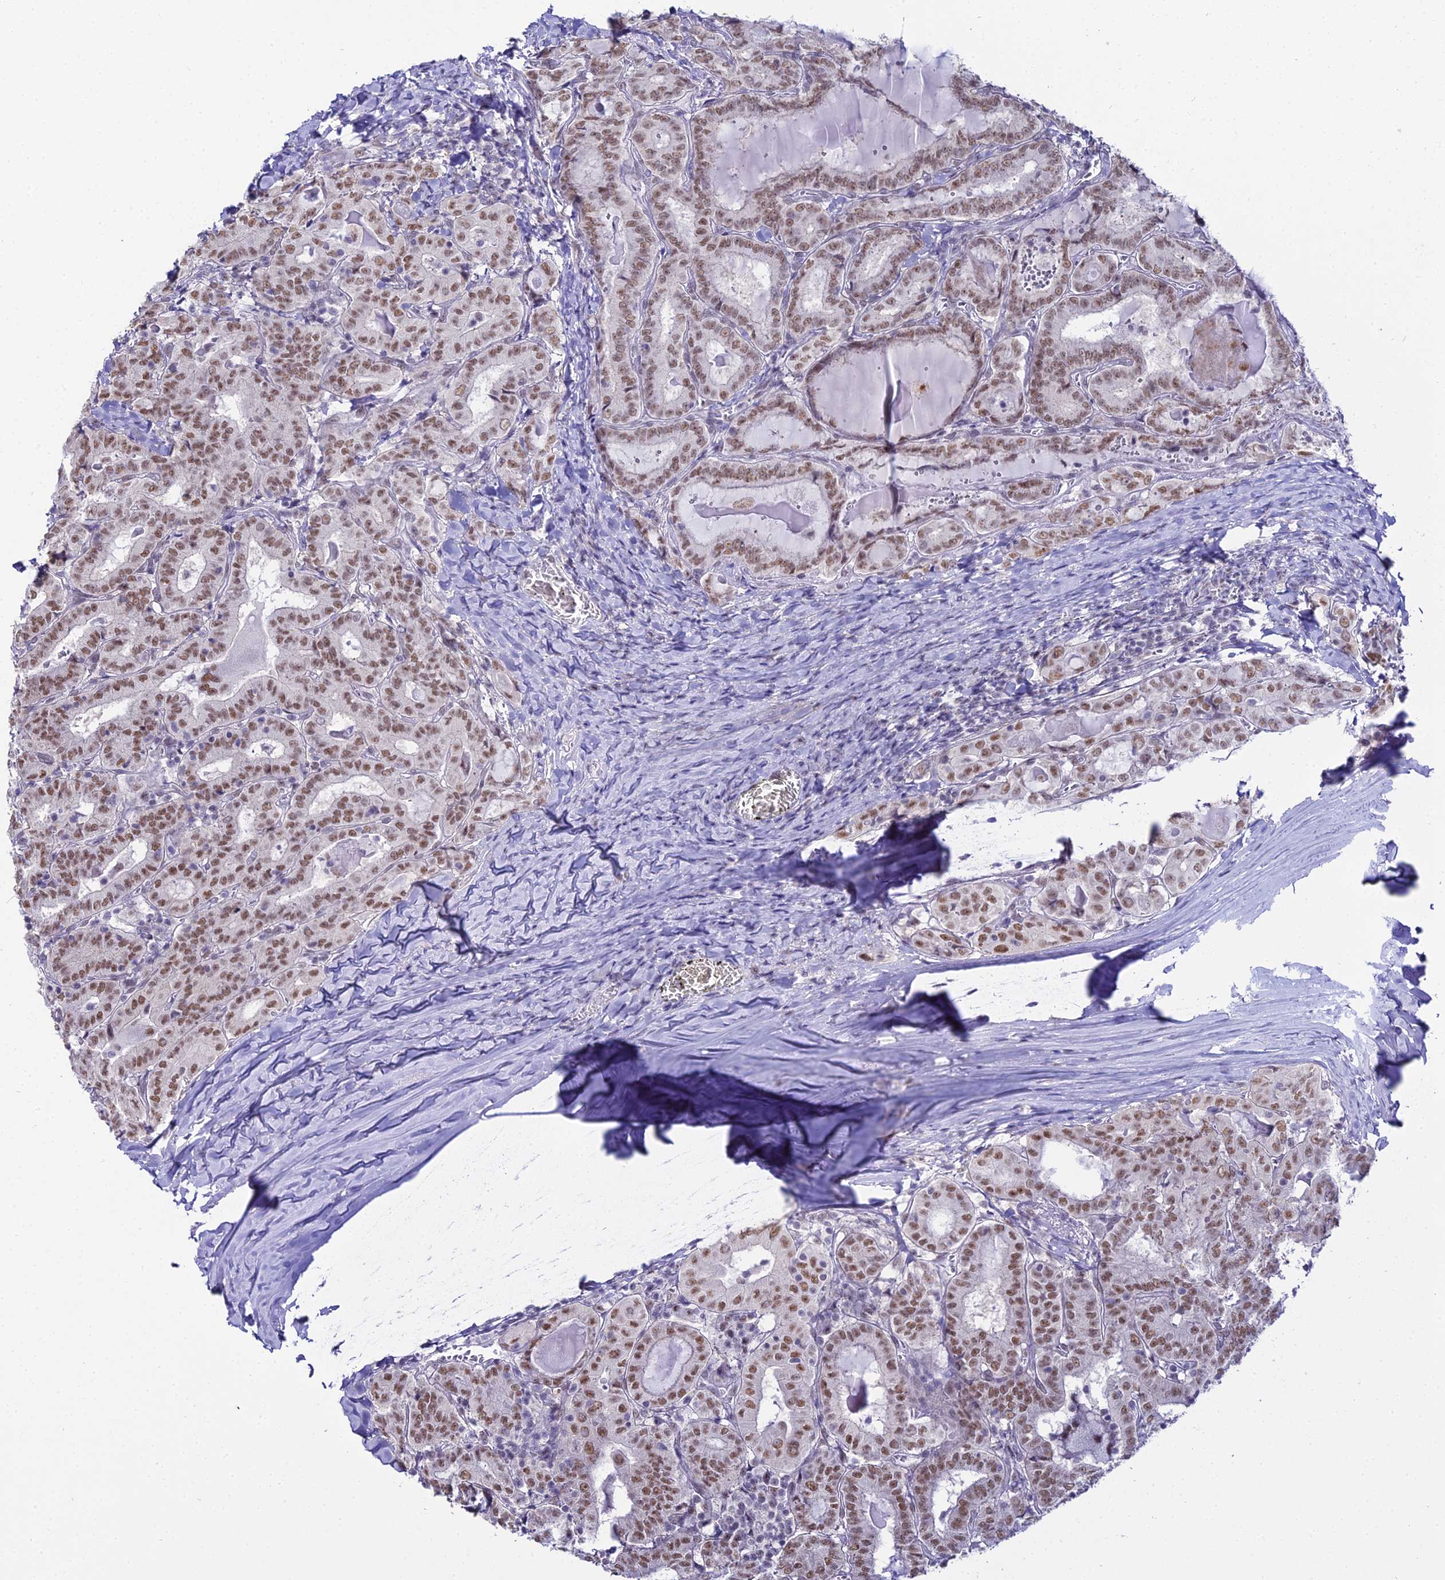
{"staining": {"intensity": "moderate", "quantity": ">75%", "location": "nuclear"}, "tissue": "thyroid cancer", "cell_type": "Tumor cells", "image_type": "cancer", "snomed": [{"axis": "morphology", "description": "Papillary adenocarcinoma, NOS"}, {"axis": "topography", "description": "Thyroid gland"}], "caption": "Tumor cells demonstrate moderate nuclear staining in approximately >75% of cells in thyroid cancer (papillary adenocarcinoma).", "gene": "RBM12", "patient": {"sex": "female", "age": 72}}